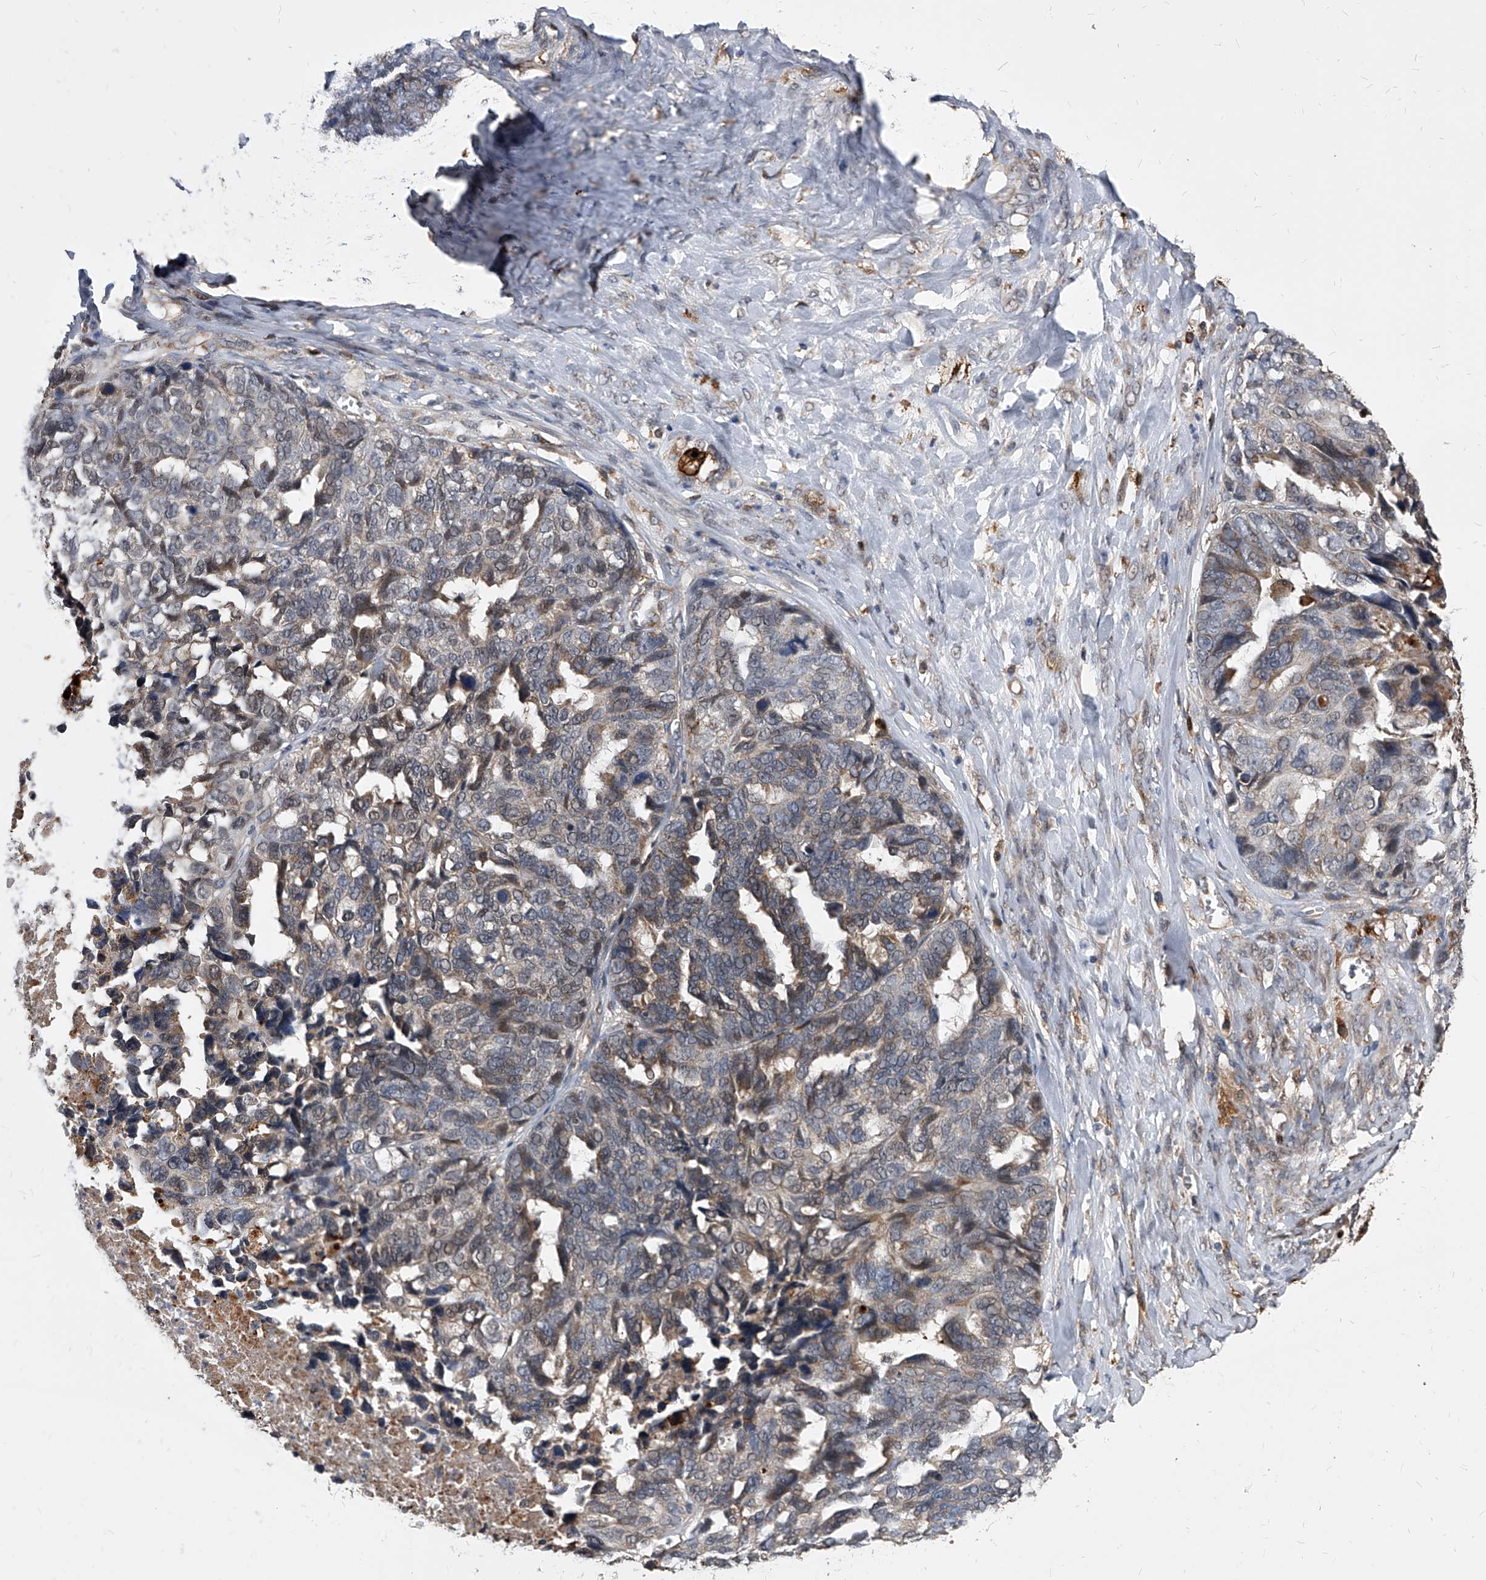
{"staining": {"intensity": "weak", "quantity": "25%-75%", "location": "cytoplasmic/membranous"}, "tissue": "ovarian cancer", "cell_type": "Tumor cells", "image_type": "cancer", "snomed": [{"axis": "morphology", "description": "Cystadenocarcinoma, serous, NOS"}, {"axis": "topography", "description": "Ovary"}], "caption": "About 25%-75% of tumor cells in human serous cystadenocarcinoma (ovarian) display weak cytoplasmic/membranous protein staining as visualized by brown immunohistochemical staining.", "gene": "SOBP", "patient": {"sex": "female", "age": 79}}